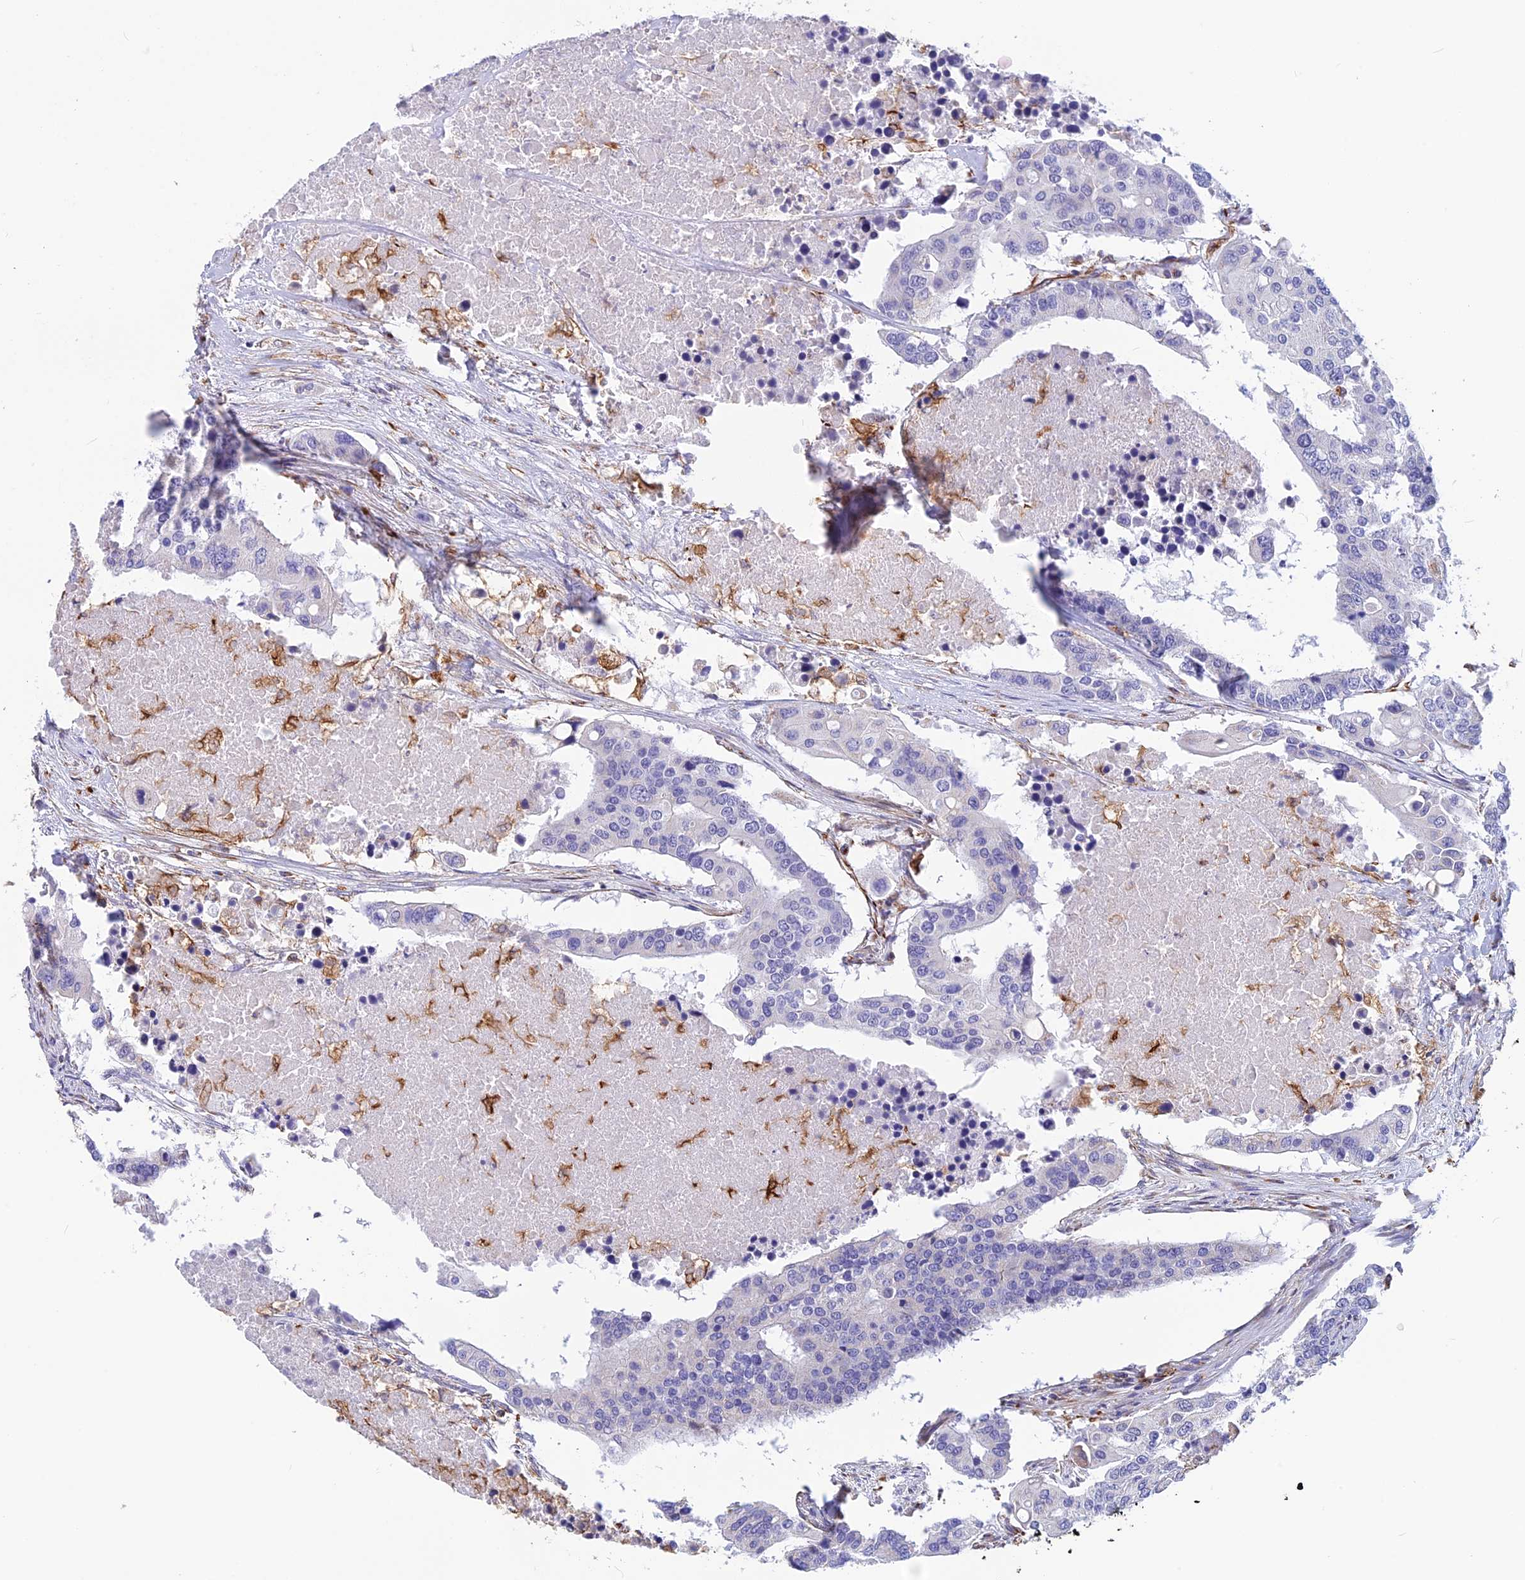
{"staining": {"intensity": "negative", "quantity": "none", "location": "none"}, "tissue": "colorectal cancer", "cell_type": "Tumor cells", "image_type": "cancer", "snomed": [{"axis": "morphology", "description": "Adenocarcinoma, NOS"}, {"axis": "topography", "description": "Colon"}], "caption": "Colorectal cancer (adenocarcinoma) was stained to show a protein in brown. There is no significant positivity in tumor cells.", "gene": "FBXL20", "patient": {"sex": "male", "age": 77}}